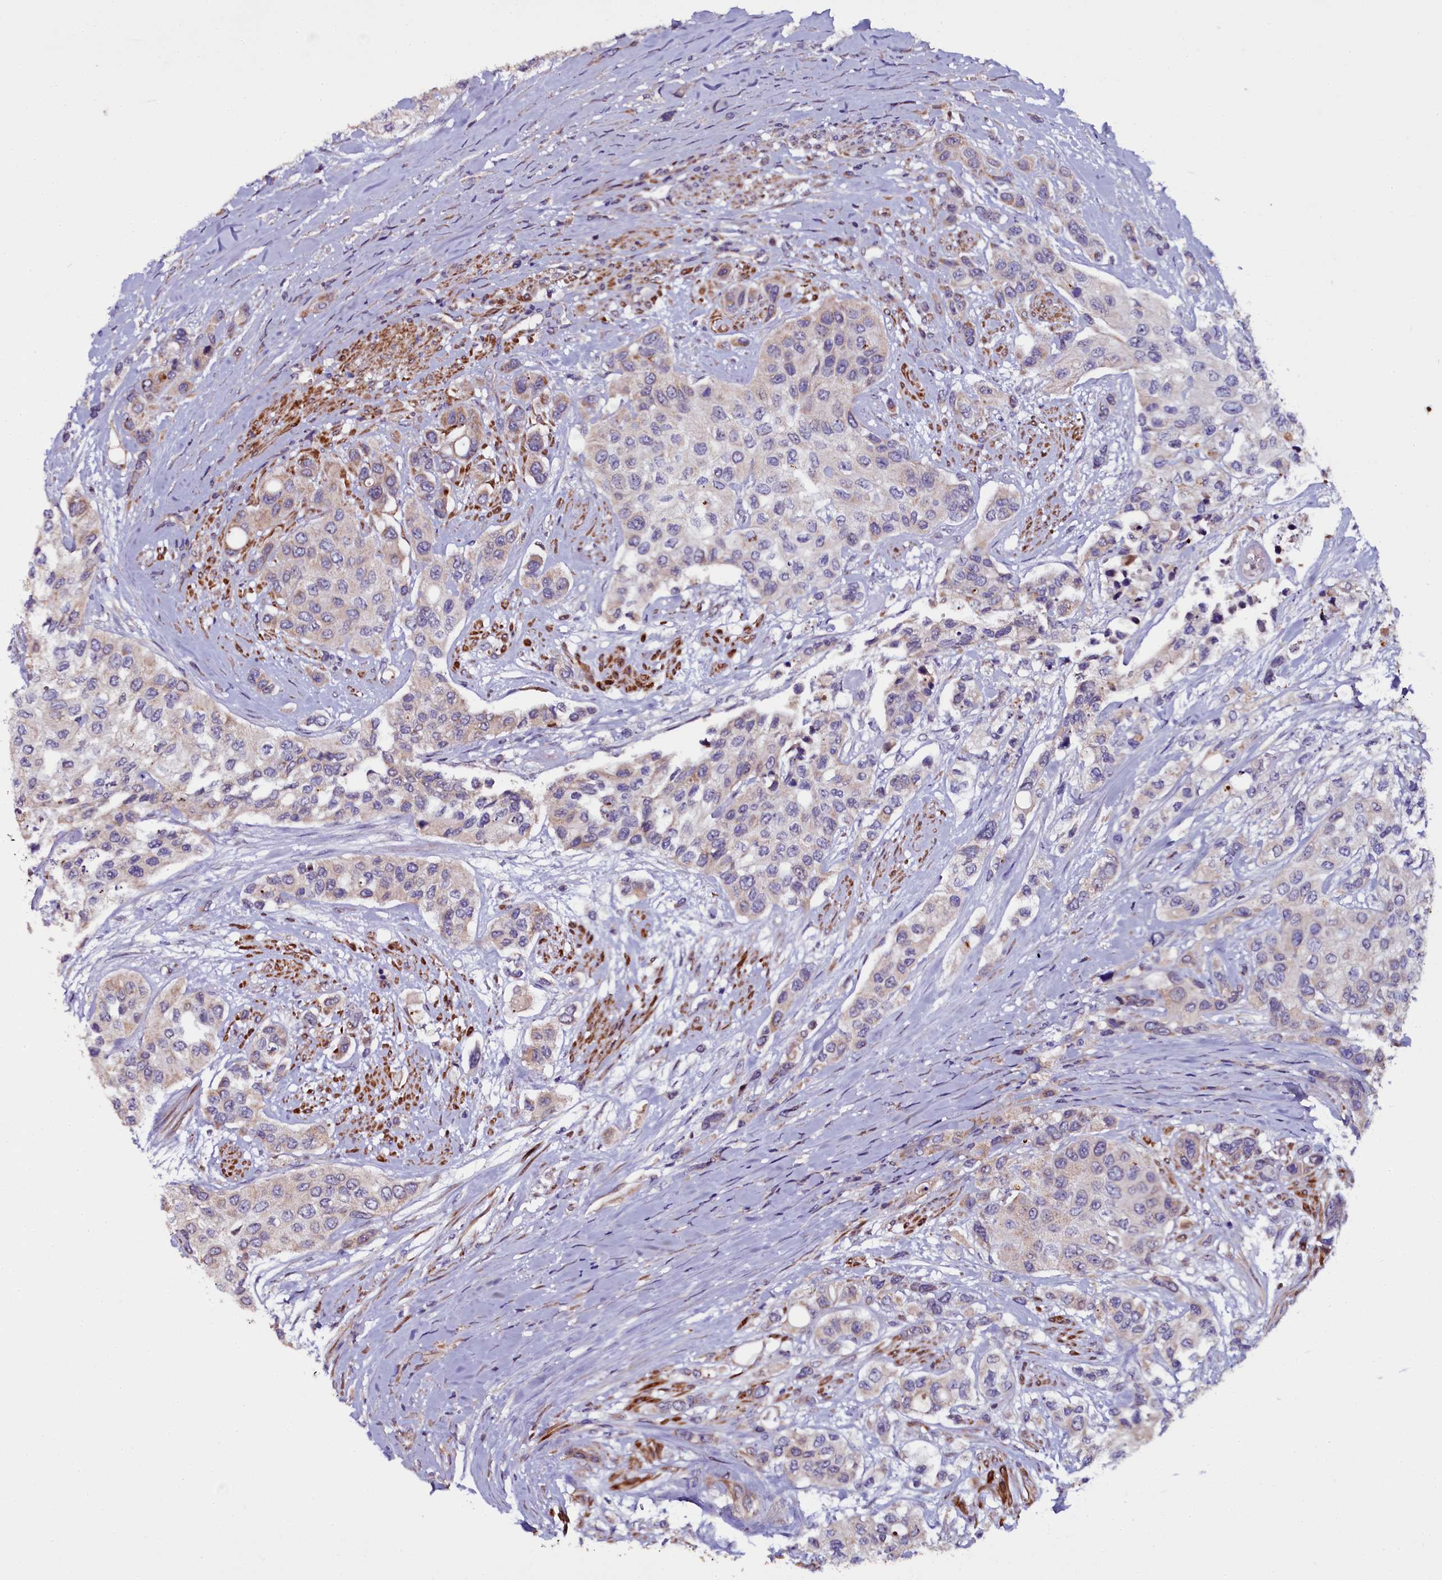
{"staining": {"intensity": "weak", "quantity": "<25%", "location": "cytoplasmic/membranous"}, "tissue": "urothelial cancer", "cell_type": "Tumor cells", "image_type": "cancer", "snomed": [{"axis": "morphology", "description": "Normal tissue, NOS"}, {"axis": "morphology", "description": "Urothelial carcinoma, High grade"}, {"axis": "topography", "description": "Vascular tissue"}, {"axis": "topography", "description": "Urinary bladder"}], "caption": "Immunohistochemistry (IHC) photomicrograph of neoplastic tissue: human high-grade urothelial carcinoma stained with DAB demonstrates no significant protein expression in tumor cells.", "gene": "NAA80", "patient": {"sex": "female", "age": 56}}